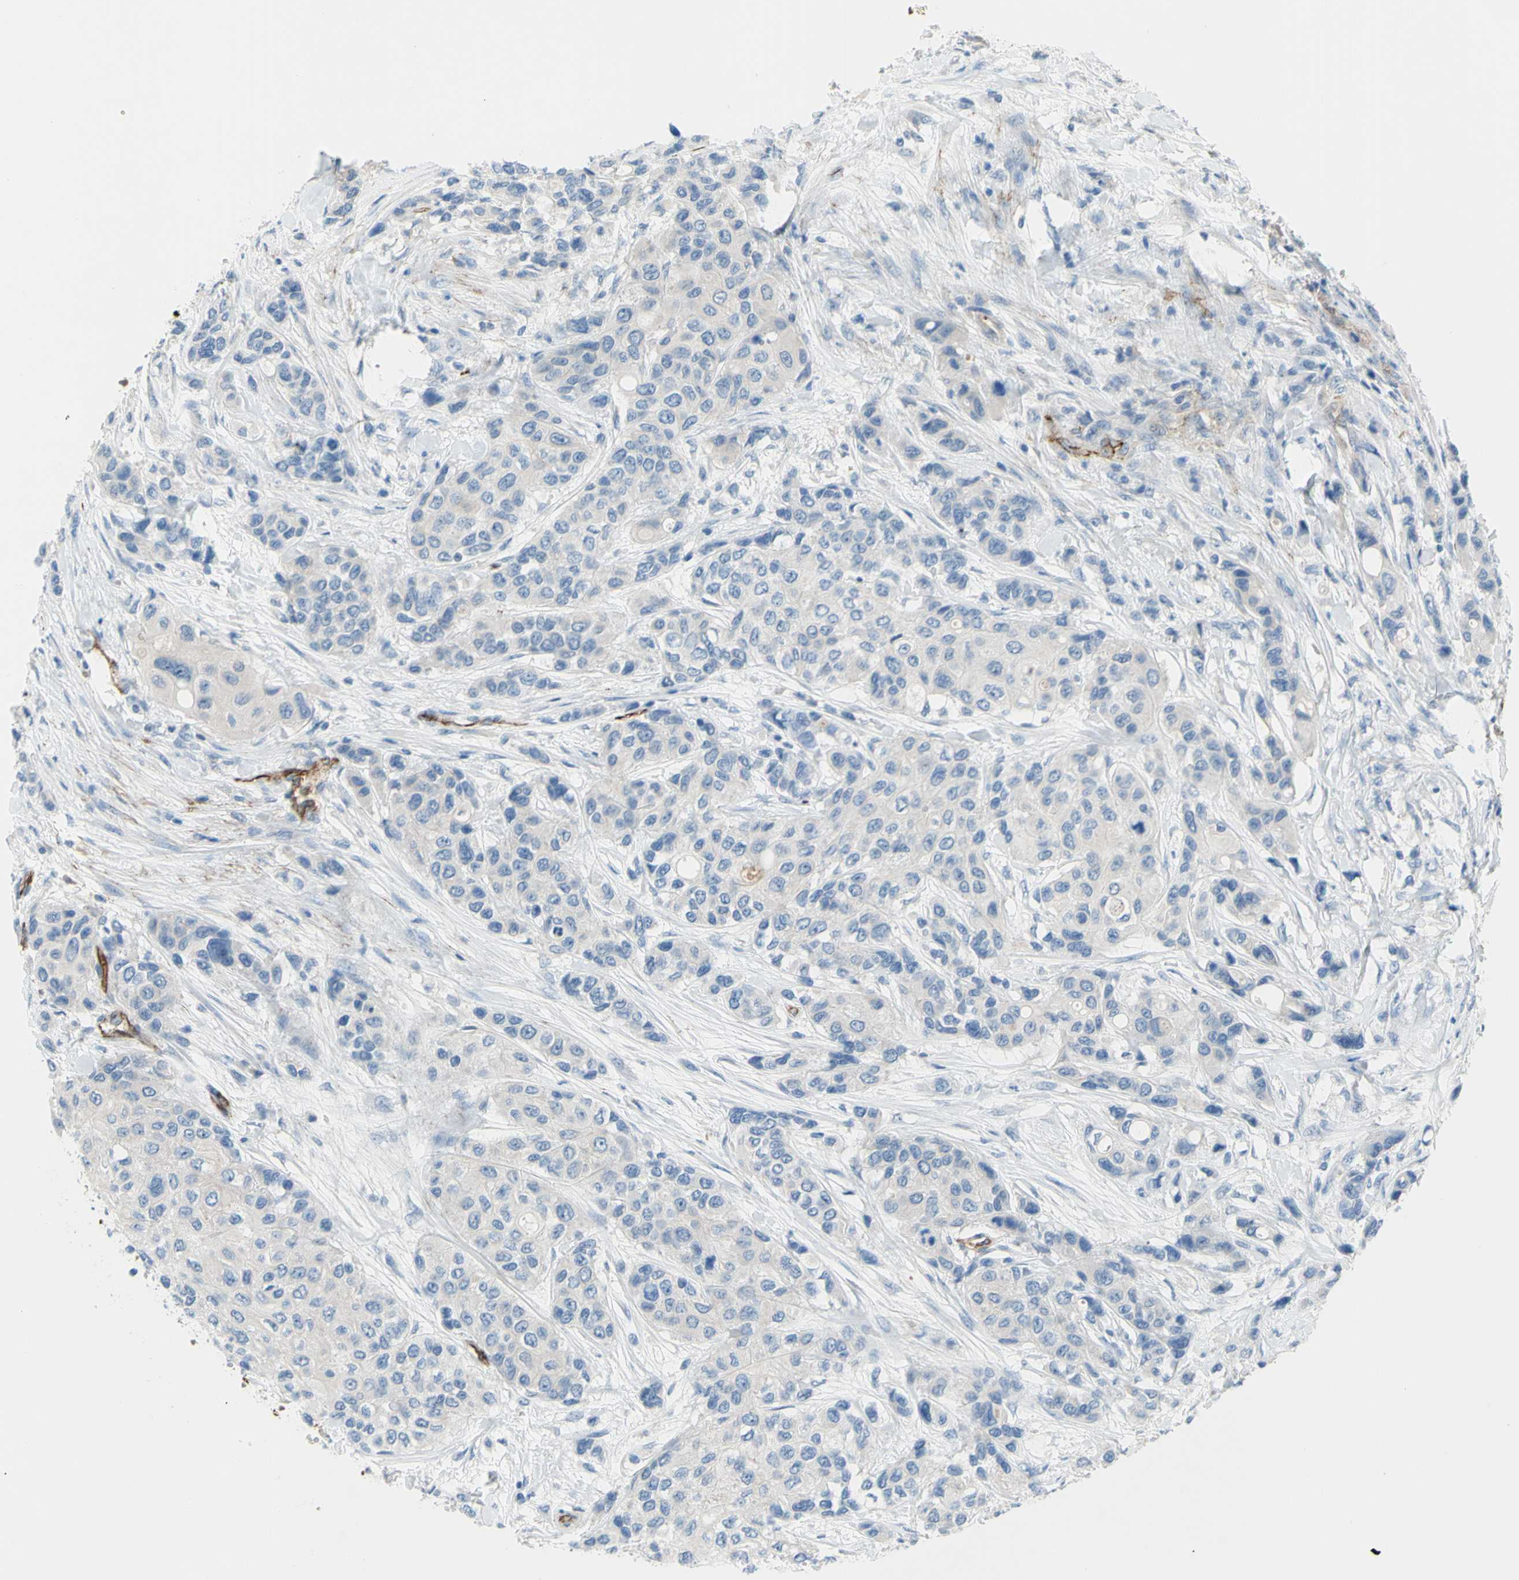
{"staining": {"intensity": "negative", "quantity": "none", "location": "none"}, "tissue": "urothelial cancer", "cell_type": "Tumor cells", "image_type": "cancer", "snomed": [{"axis": "morphology", "description": "Urothelial carcinoma, High grade"}, {"axis": "topography", "description": "Urinary bladder"}], "caption": "Histopathology image shows no significant protein positivity in tumor cells of urothelial cancer. The staining was performed using DAB to visualize the protein expression in brown, while the nuclei were stained in blue with hematoxylin (Magnification: 20x).", "gene": "PRRG2", "patient": {"sex": "female", "age": 56}}